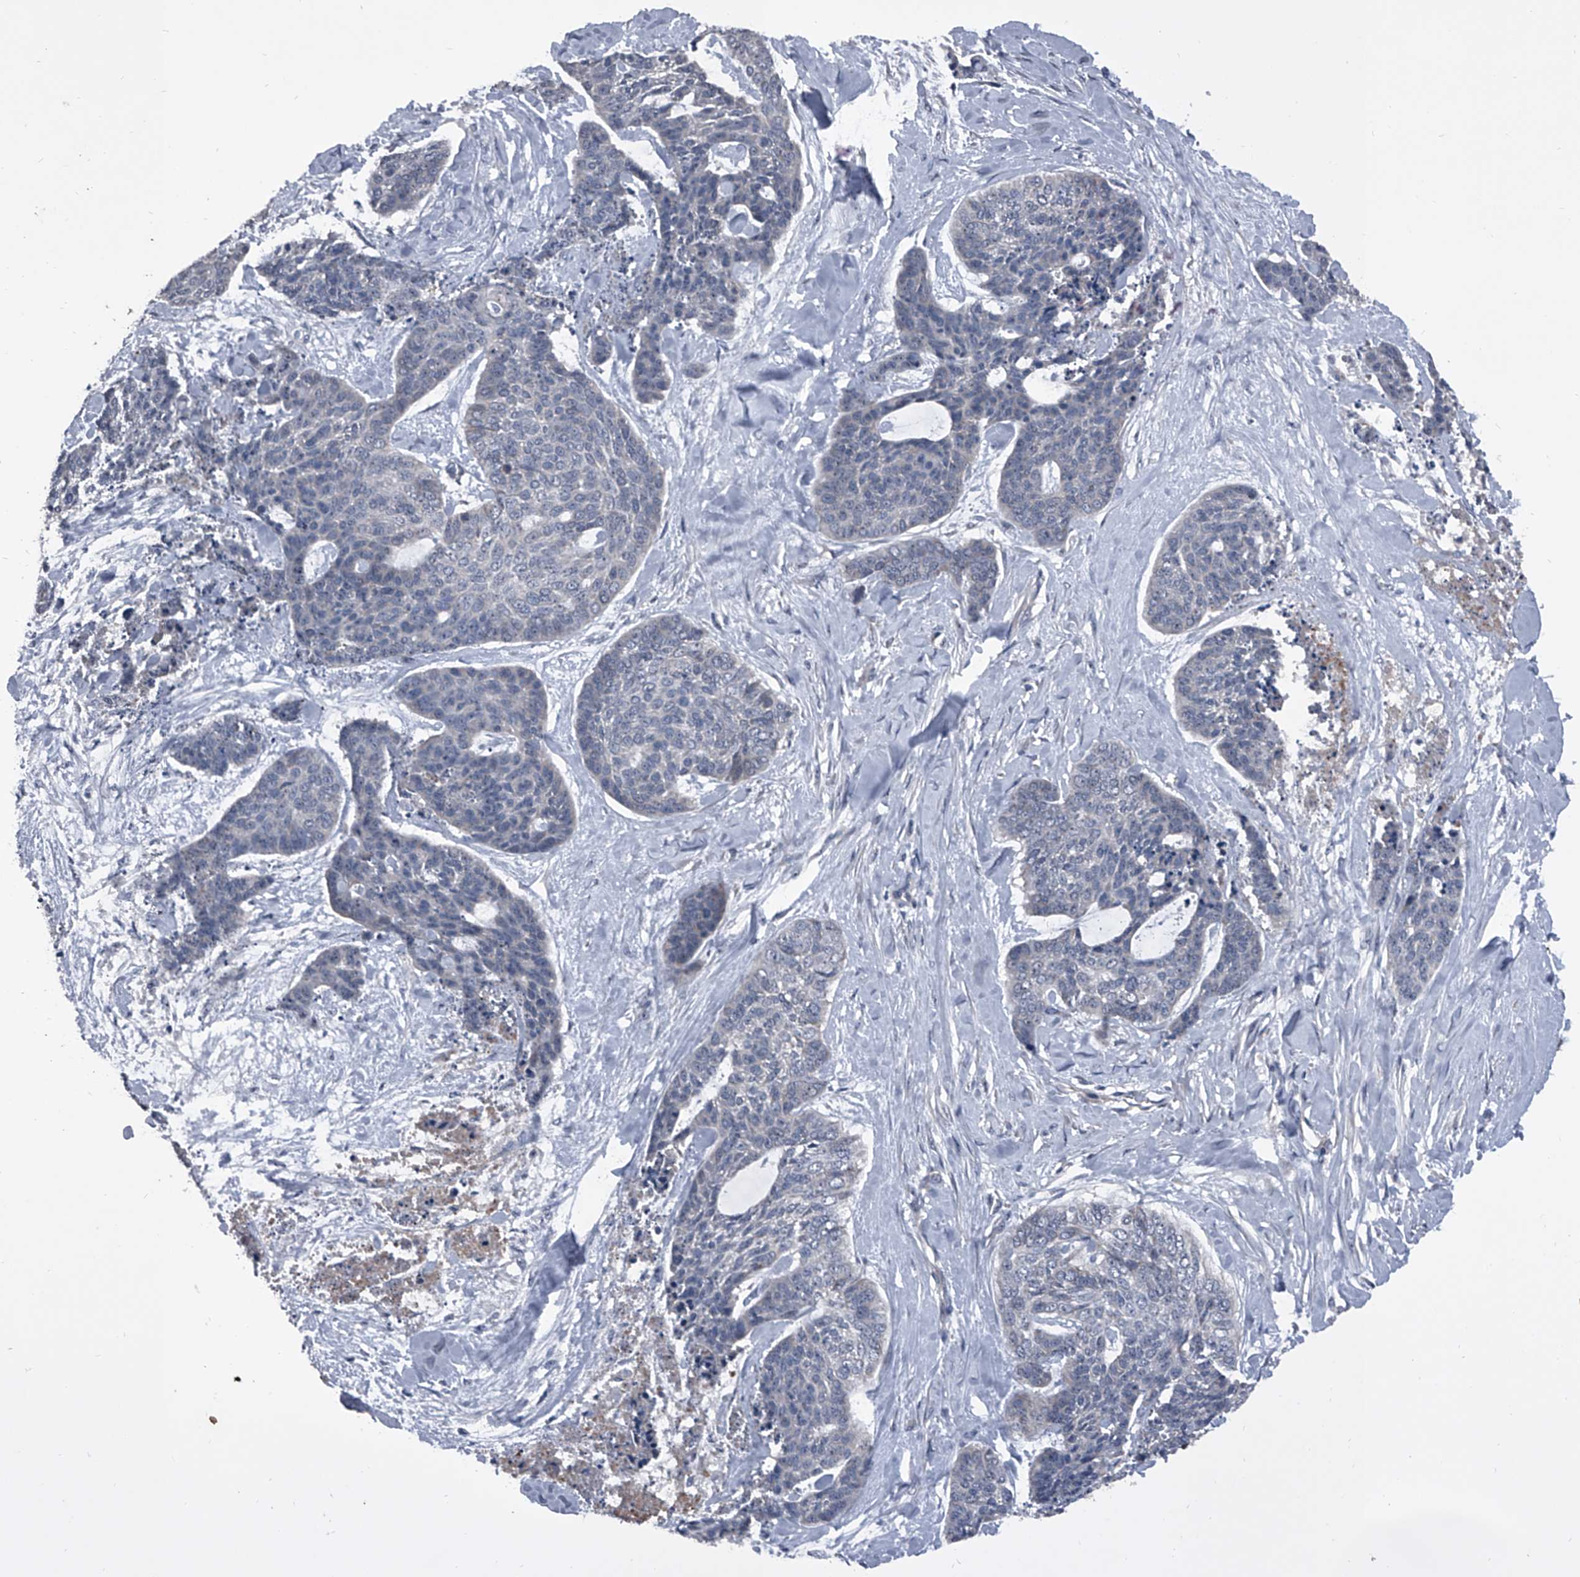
{"staining": {"intensity": "negative", "quantity": "none", "location": "none"}, "tissue": "skin cancer", "cell_type": "Tumor cells", "image_type": "cancer", "snomed": [{"axis": "morphology", "description": "Basal cell carcinoma"}, {"axis": "topography", "description": "Skin"}], "caption": "There is no significant staining in tumor cells of skin cancer.", "gene": "CEP85L", "patient": {"sex": "female", "age": 64}}